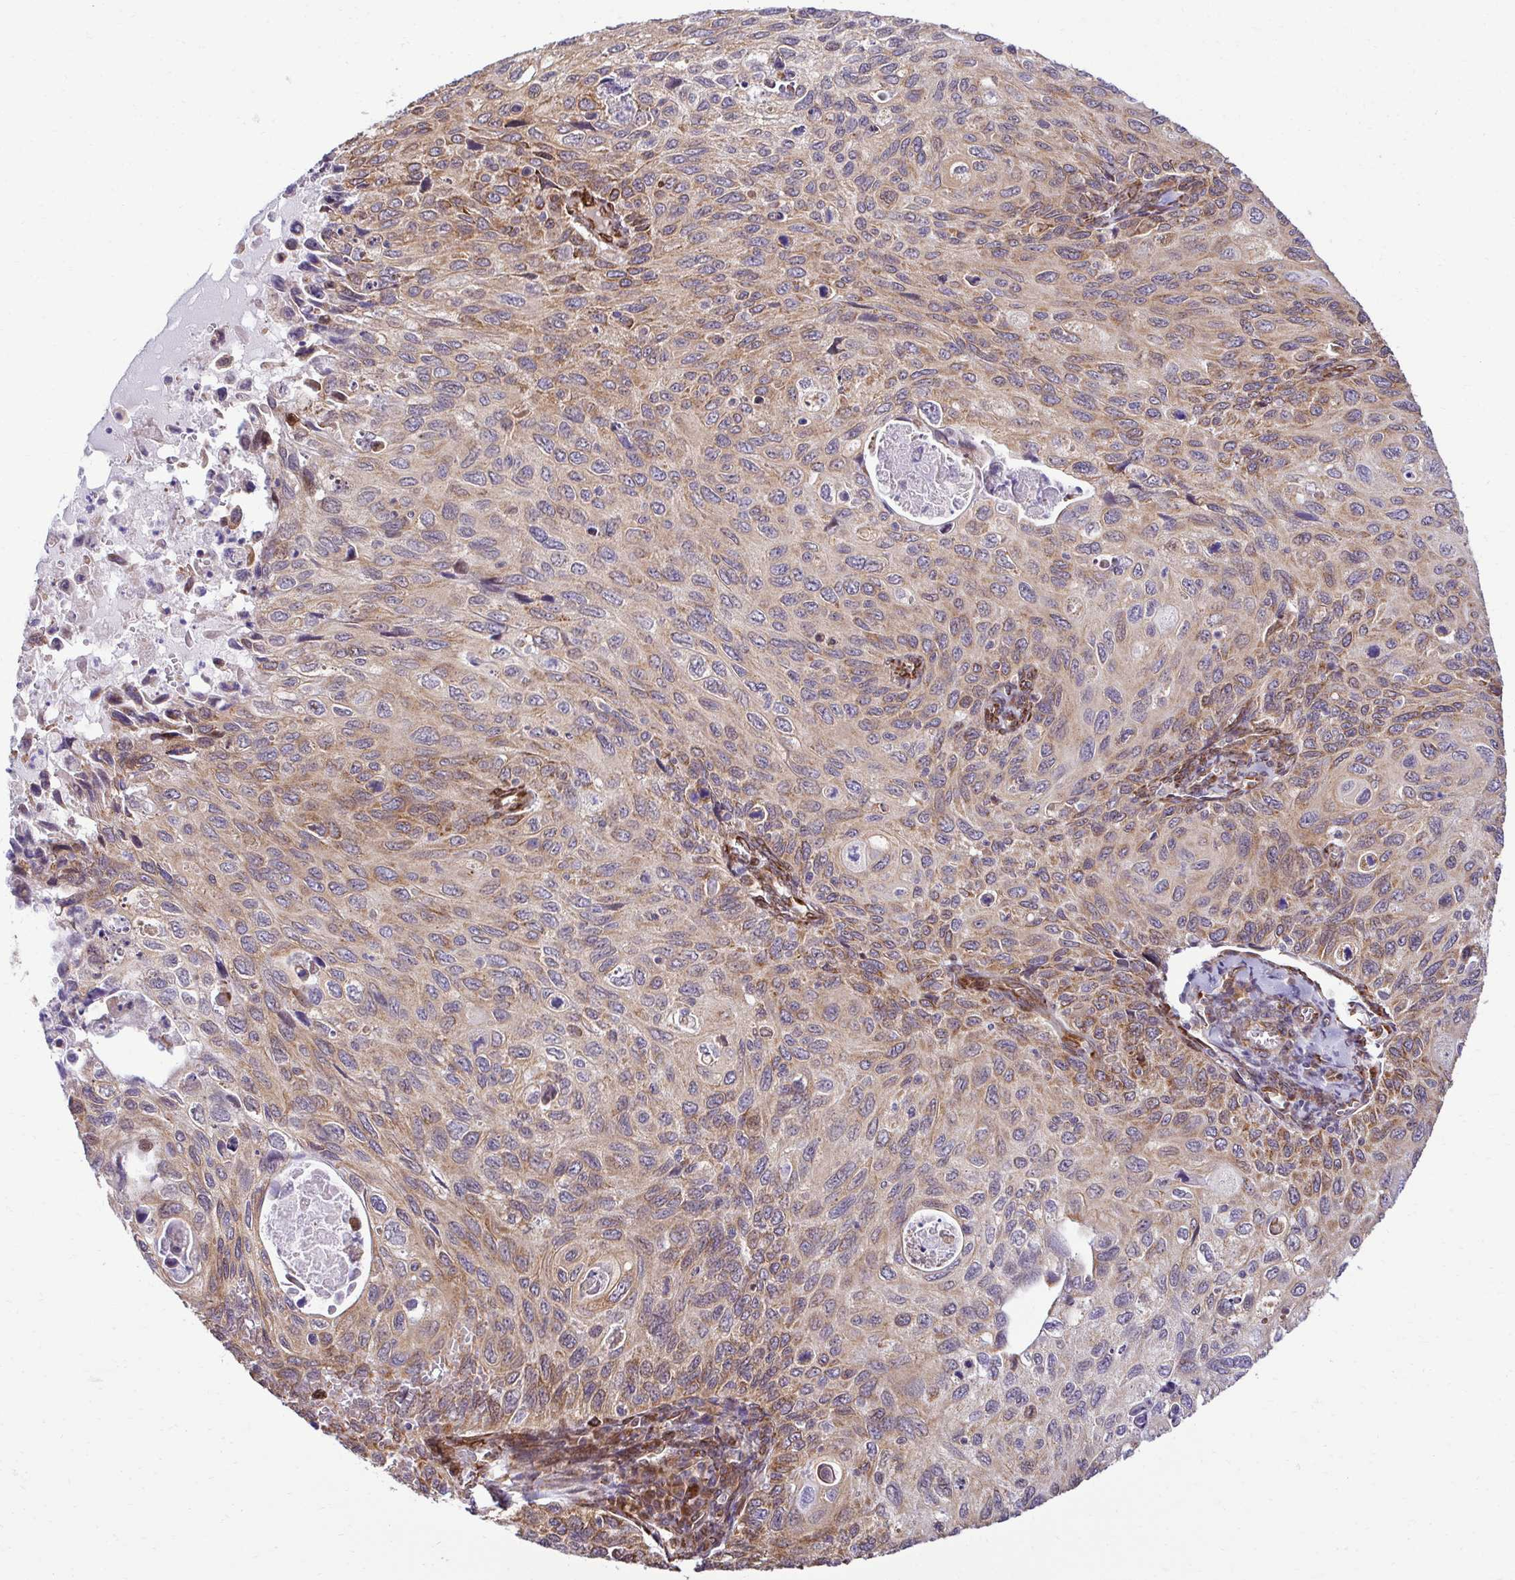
{"staining": {"intensity": "weak", "quantity": "25%-75%", "location": "cytoplasmic/membranous"}, "tissue": "cervical cancer", "cell_type": "Tumor cells", "image_type": "cancer", "snomed": [{"axis": "morphology", "description": "Squamous cell carcinoma, NOS"}, {"axis": "topography", "description": "Cervix"}], "caption": "Weak cytoplasmic/membranous expression for a protein is present in approximately 25%-75% of tumor cells of cervical squamous cell carcinoma using IHC.", "gene": "HPS1", "patient": {"sex": "female", "age": 70}}